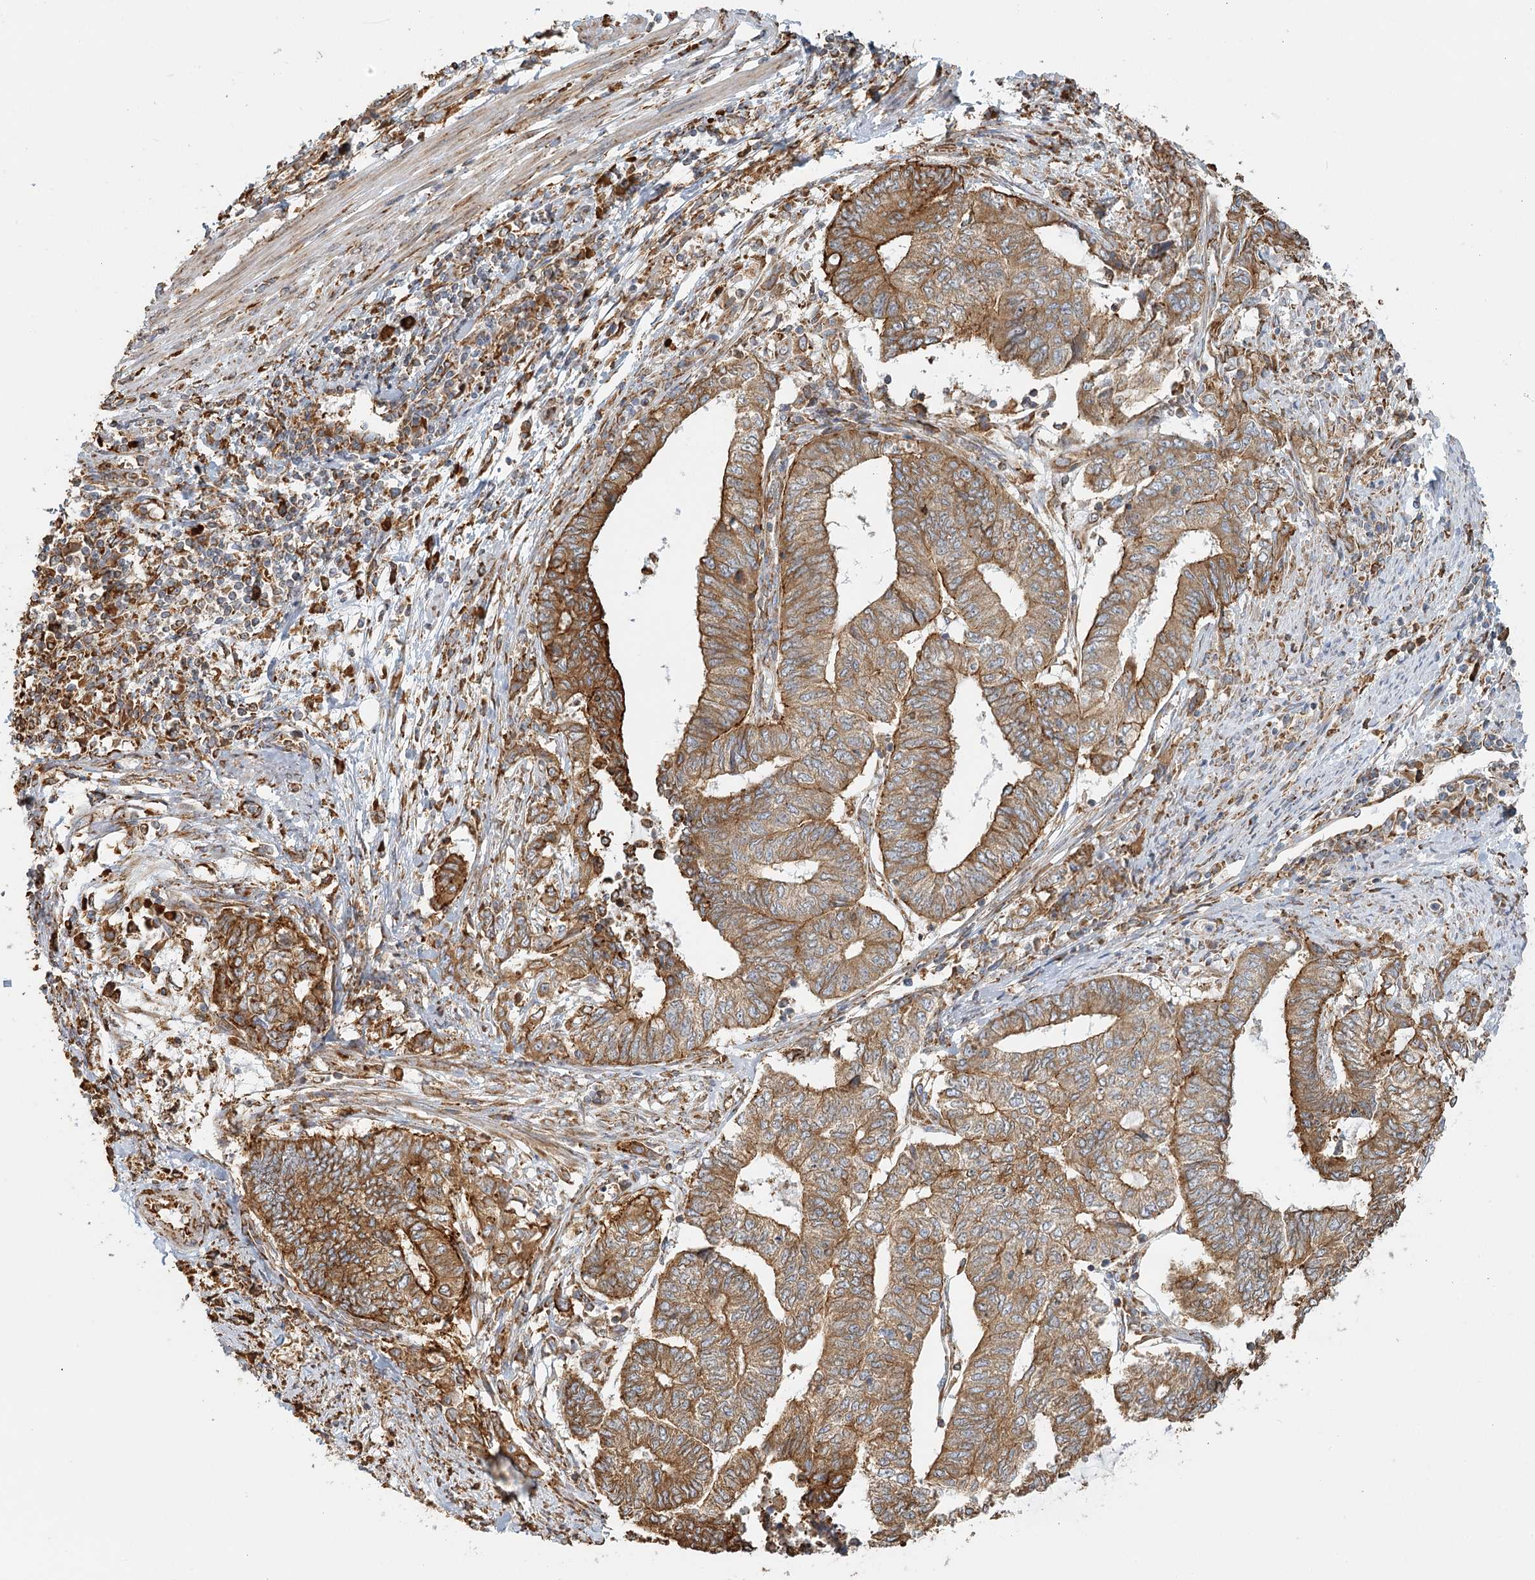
{"staining": {"intensity": "moderate", "quantity": ">75%", "location": "cytoplasmic/membranous"}, "tissue": "endometrial cancer", "cell_type": "Tumor cells", "image_type": "cancer", "snomed": [{"axis": "morphology", "description": "Adenocarcinoma, NOS"}, {"axis": "topography", "description": "Uterus"}, {"axis": "topography", "description": "Endometrium"}], "caption": "Immunohistochemistry histopathology image of human endometrial cancer stained for a protein (brown), which reveals medium levels of moderate cytoplasmic/membranous expression in about >75% of tumor cells.", "gene": "TAS1R1", "patient": {"sex": "female", "age": 70}}